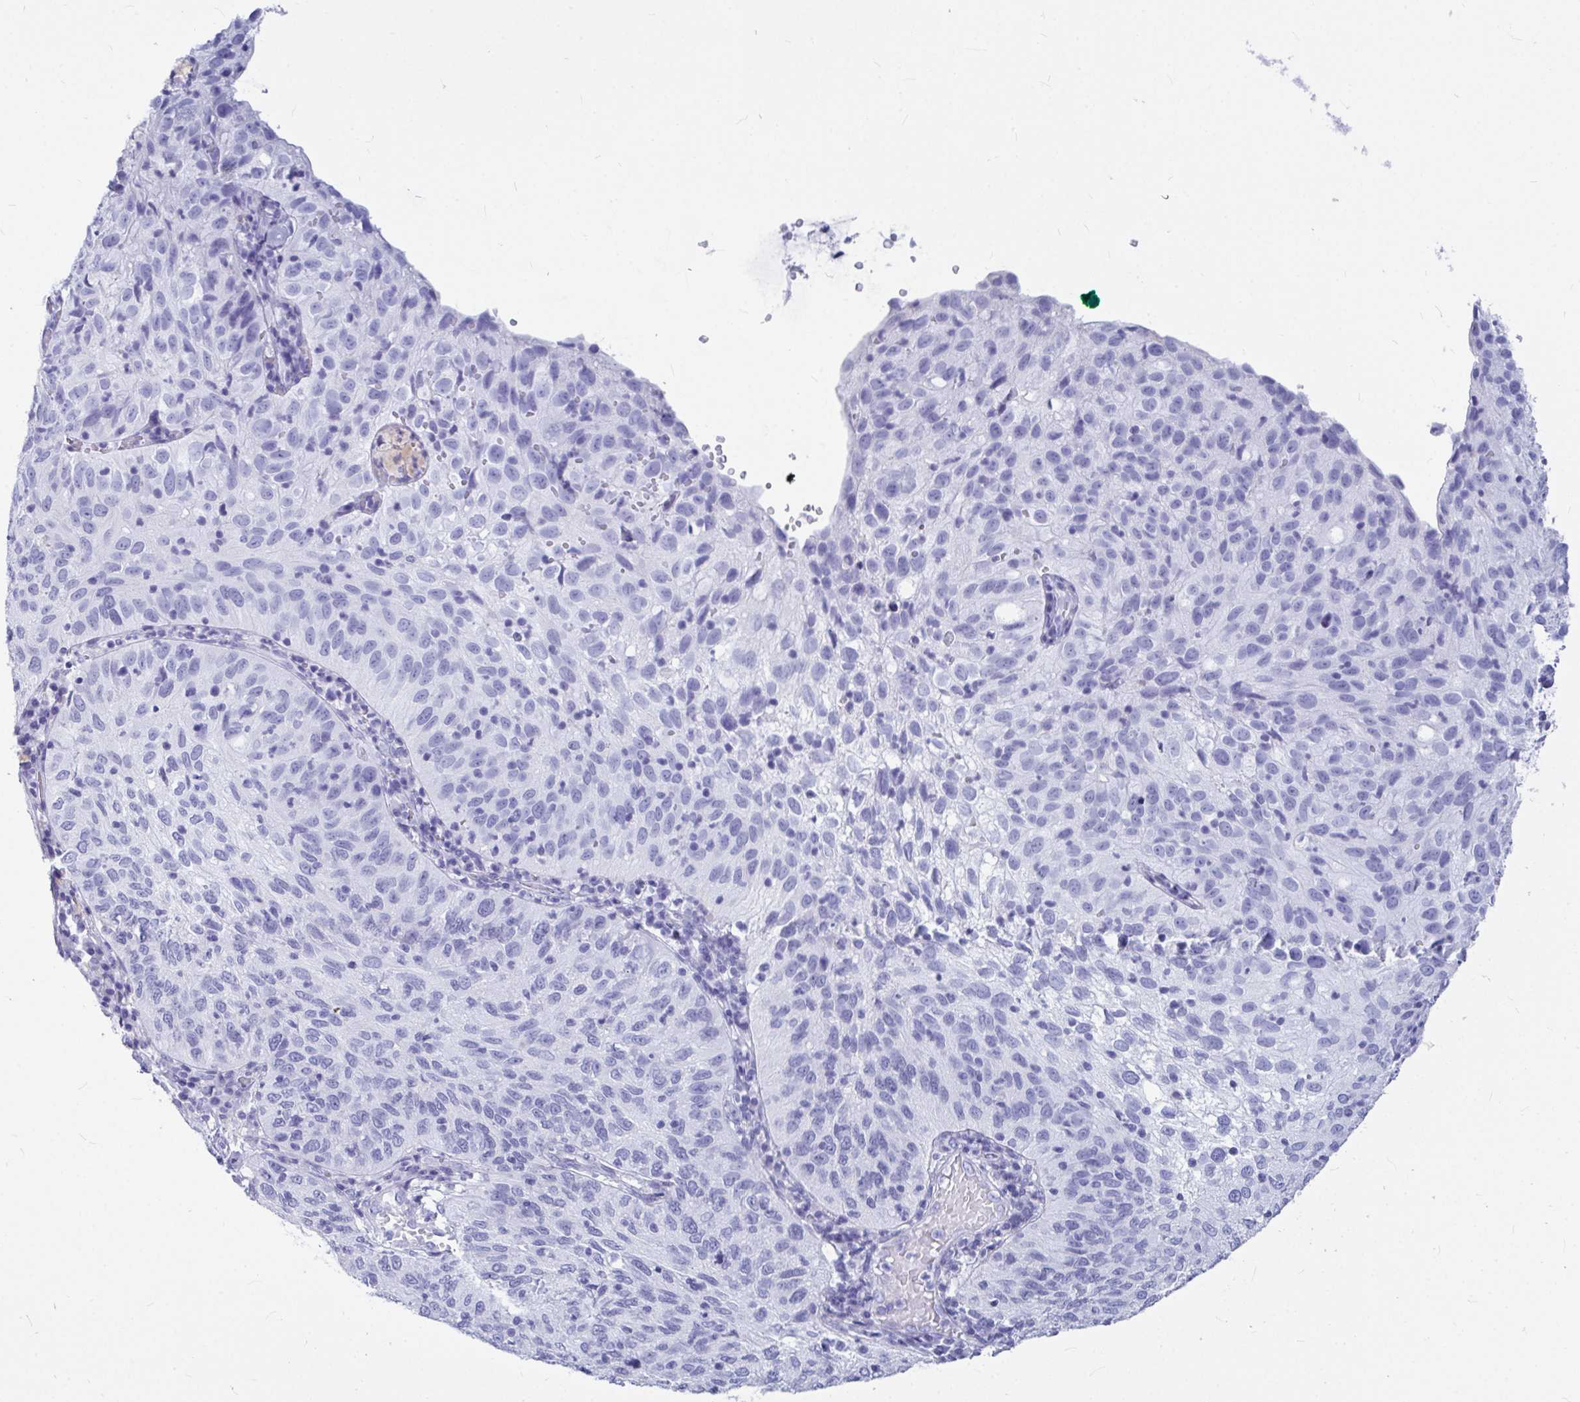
{"staining": {"intensity": "negative", "quantity": "none", "location": "none"}, "tissue": "cervical cancer", "cell_type": "Tumor cells", "image_type": "cancer", "snomed": [{"axis": "morphology", "description": "Squamous cell carcinoma, NOS"}, {"axis": "topography", "description": "Cervix"}], "caption": "Immunohistochemistry of human cervical cancer (squamous cell carcinoma) reveals no expression in tumor cells.", "gene": "OR5J2", "patient": {"sex": "female", "age": 52}}